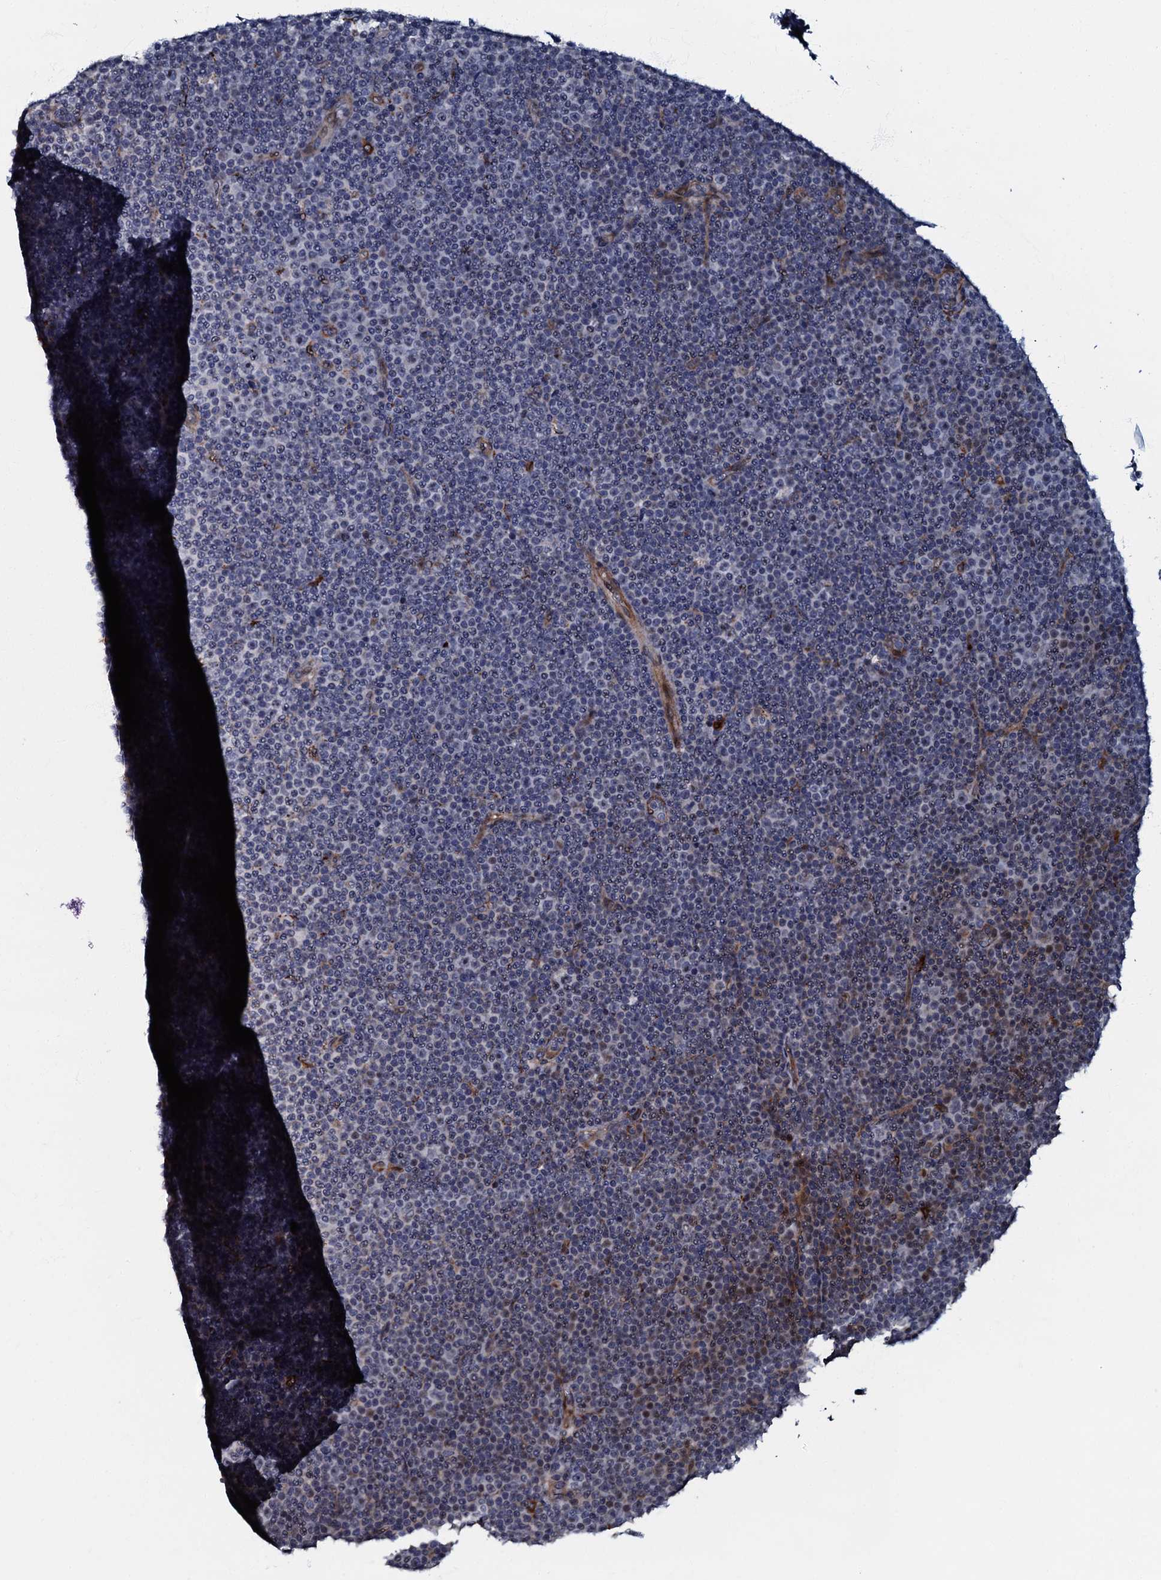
{"staining": {"intensity": "negative", "quantity": "none", "location": "none"}, "tissue": "lymphoma", "cell_type": "Tumor cells", "image_type": "cancer", "snomed": [{"axis": "morphology", "description": "Malignant lymphoma, non-Hodgkin's type, Low grade"}, {"axis": "topography", "description": "Lymph node"}], "caption": "This micrograph is of lymphoma stained with immunohistochemistry (IHC) to label a protein in brown with the nuclei are counter-stained blue. There is no staining in tumor cells. (Brightfield microscopy of DAB (3,3'-diaminobenzidine) immunohistochemistry at high magnification).", "gene": "OLAH", "patient": {"sex": "female", "age": 67}}